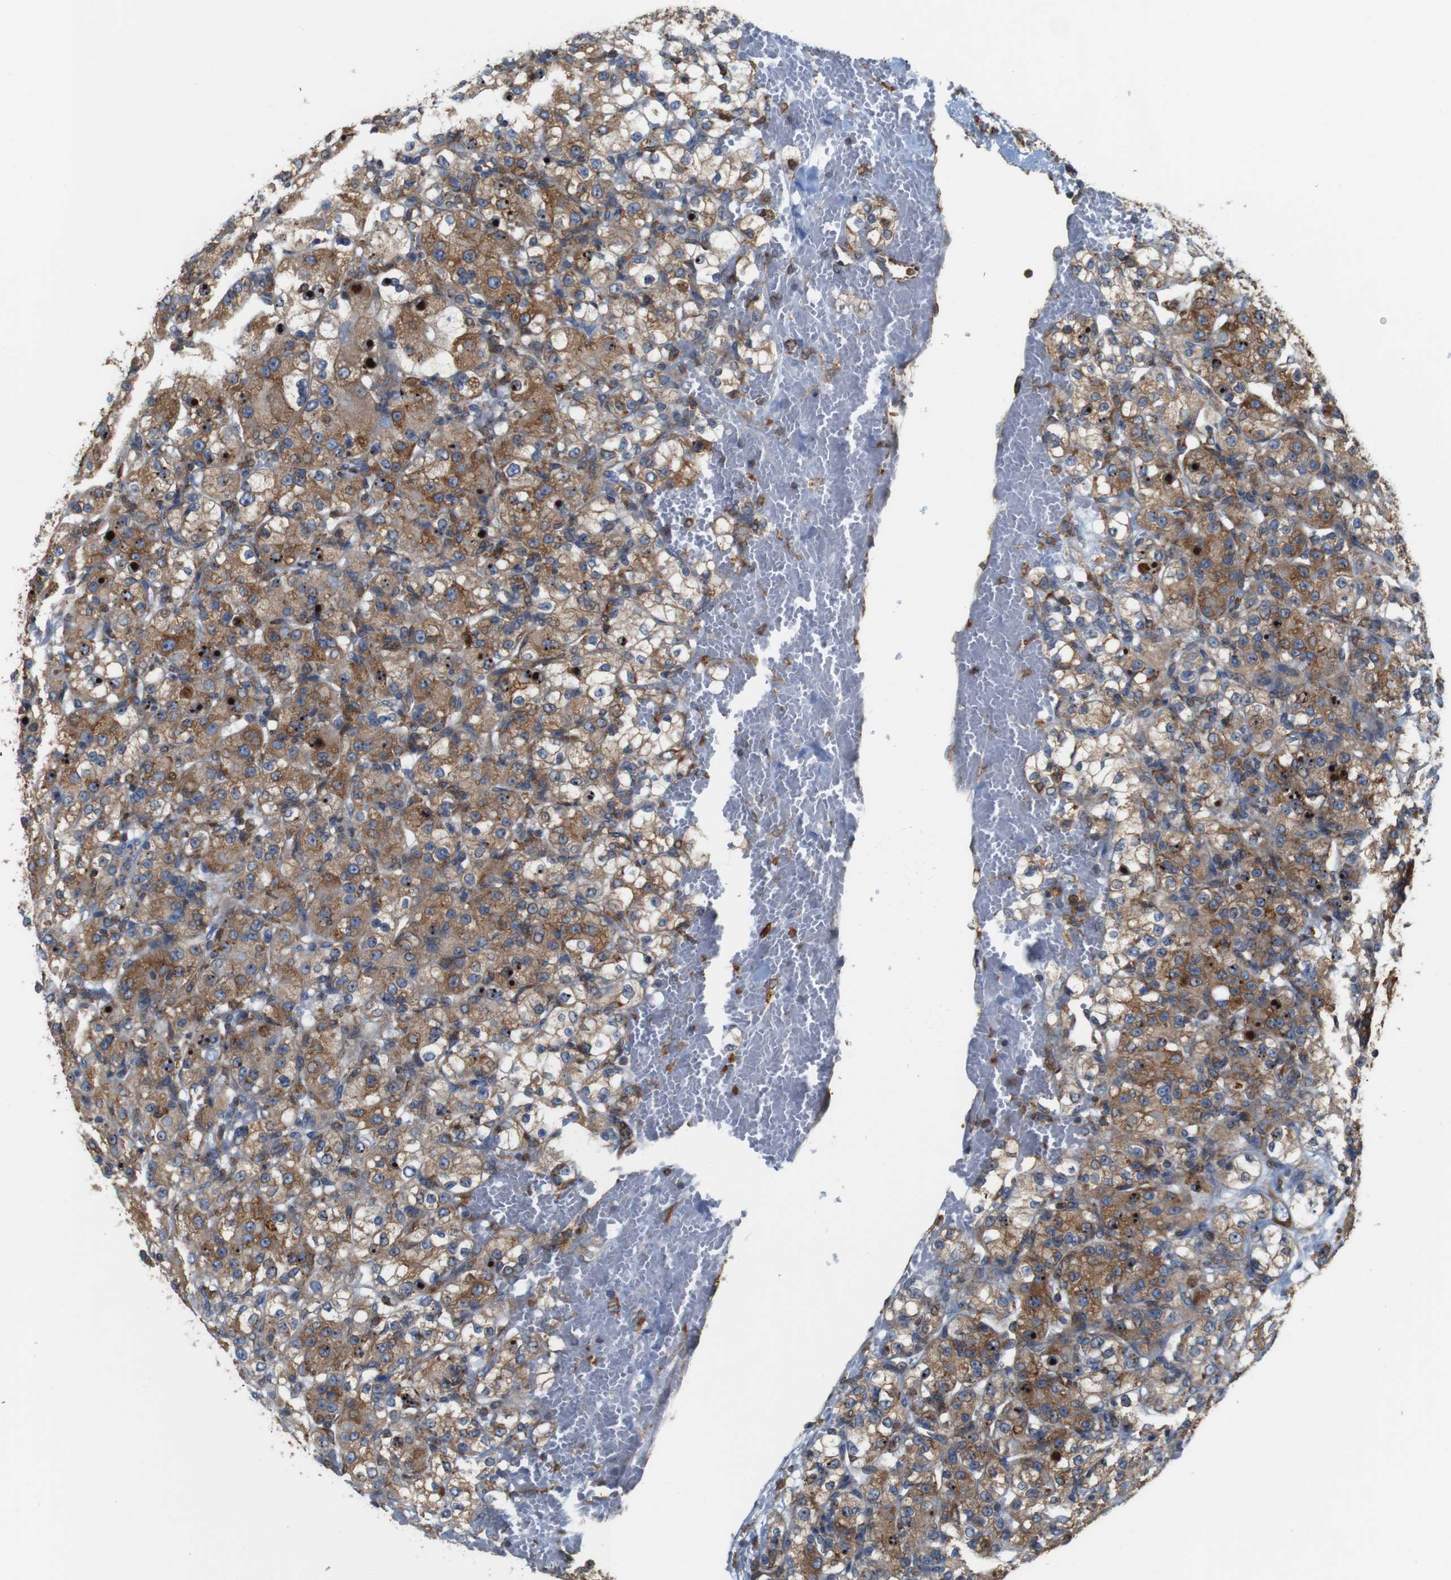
{"staining": {"intensity": "moderate", "quantity": ">75%", "location": "cytoplasmic/membranous"}, "tissue": "renal cancer", "cell_type": "Tumor cells", "image_type": "cancer", "snomed": [{"axis": "morphology", "description": "Normal tissue, NOS"}, {"axis": "morphology", "description": "Adenocarcinoma, NOS"}, {"axis": "topography", "description": "Kidney"}], "caption": "IHC image of neoplastic tissue: renal adenocarcinoma stained using immunohistochemistry (IHC) exhibits medium levels of moderate protein expression localized specifically in the cytoplasmic/membranous of tumor cells, appearing as a cytoplasmic/membranous brown color.", "gene": "UGGT1", "patient": {"sex": "male", "age": 61}}